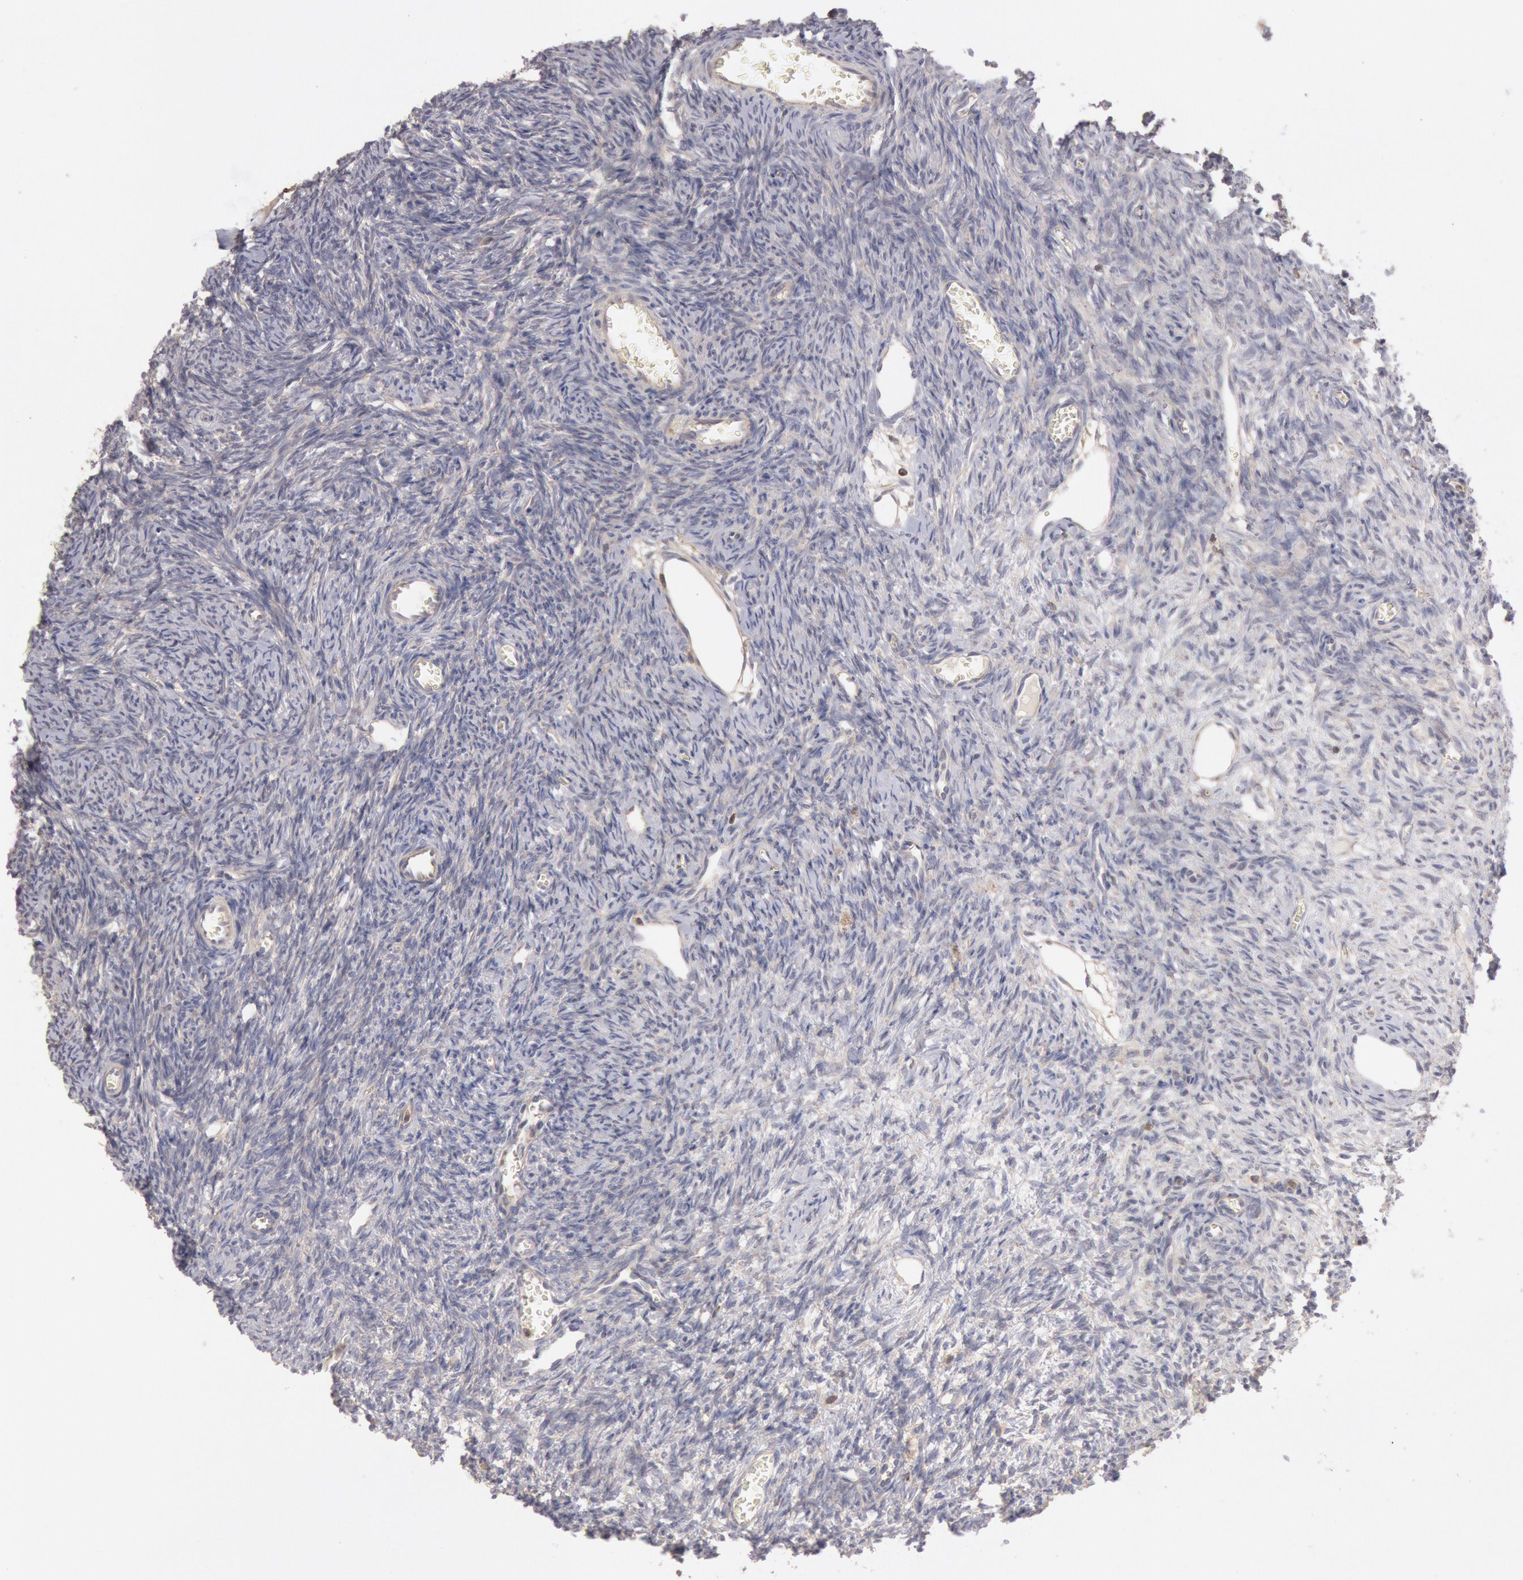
{"staining": {"intensity": "negative", "quantity": "none", "location": "none"}, "tissue": "ovary", "cell_type": "Follicle cells", "image_type": "normal", "snomed": [{"axis": "morphology", "description": "Normal tissue, NOS"}, {"axis": "topography", "description": "Ovary"}], "caption": "An IHC image of benign ovary is shown. There is no staining in follicle cells of ovary.", "gene": "PIK3R1", "patient": {"sex": "female", "age": 27}}